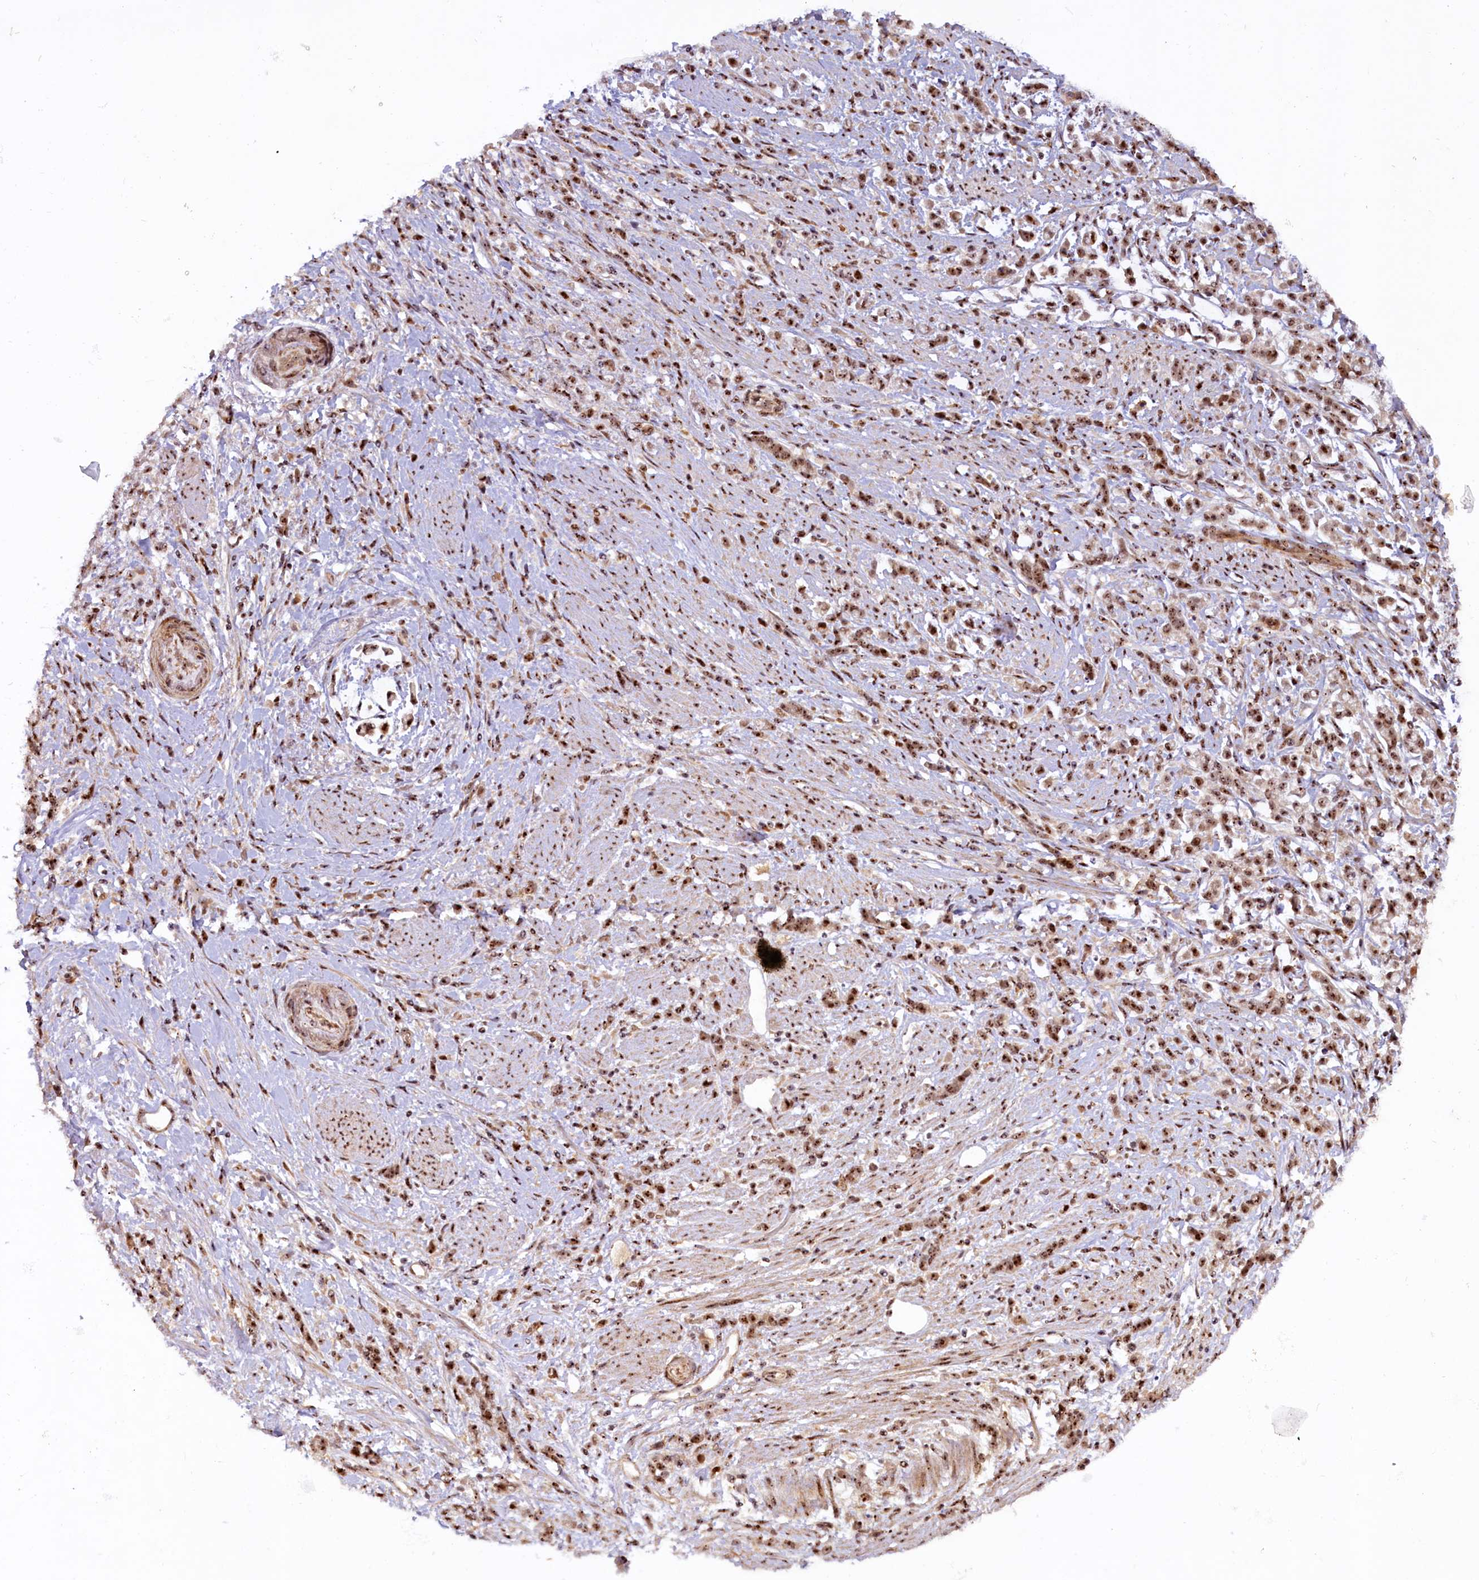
{"staining": {"intensity": "strong", "quantity": ">75%", "location": "nuclear"}, "tissue": "stomach cancer", "cell_type": "Tumor cells", "image_type": "cancer", "snomed": [{"axis": "morphology", "description": "Adenocarcinoma, NOS"}, {"axis": "topography", "description": "Stomach"}], "caption": "A histopathology image of stomach cancer (adenocarcinoma) stained for a protein shows strong nuclear brown staining in tumor cells.", "gene": "TCOF1", "patient": {"sex": "female", "age": 60}}